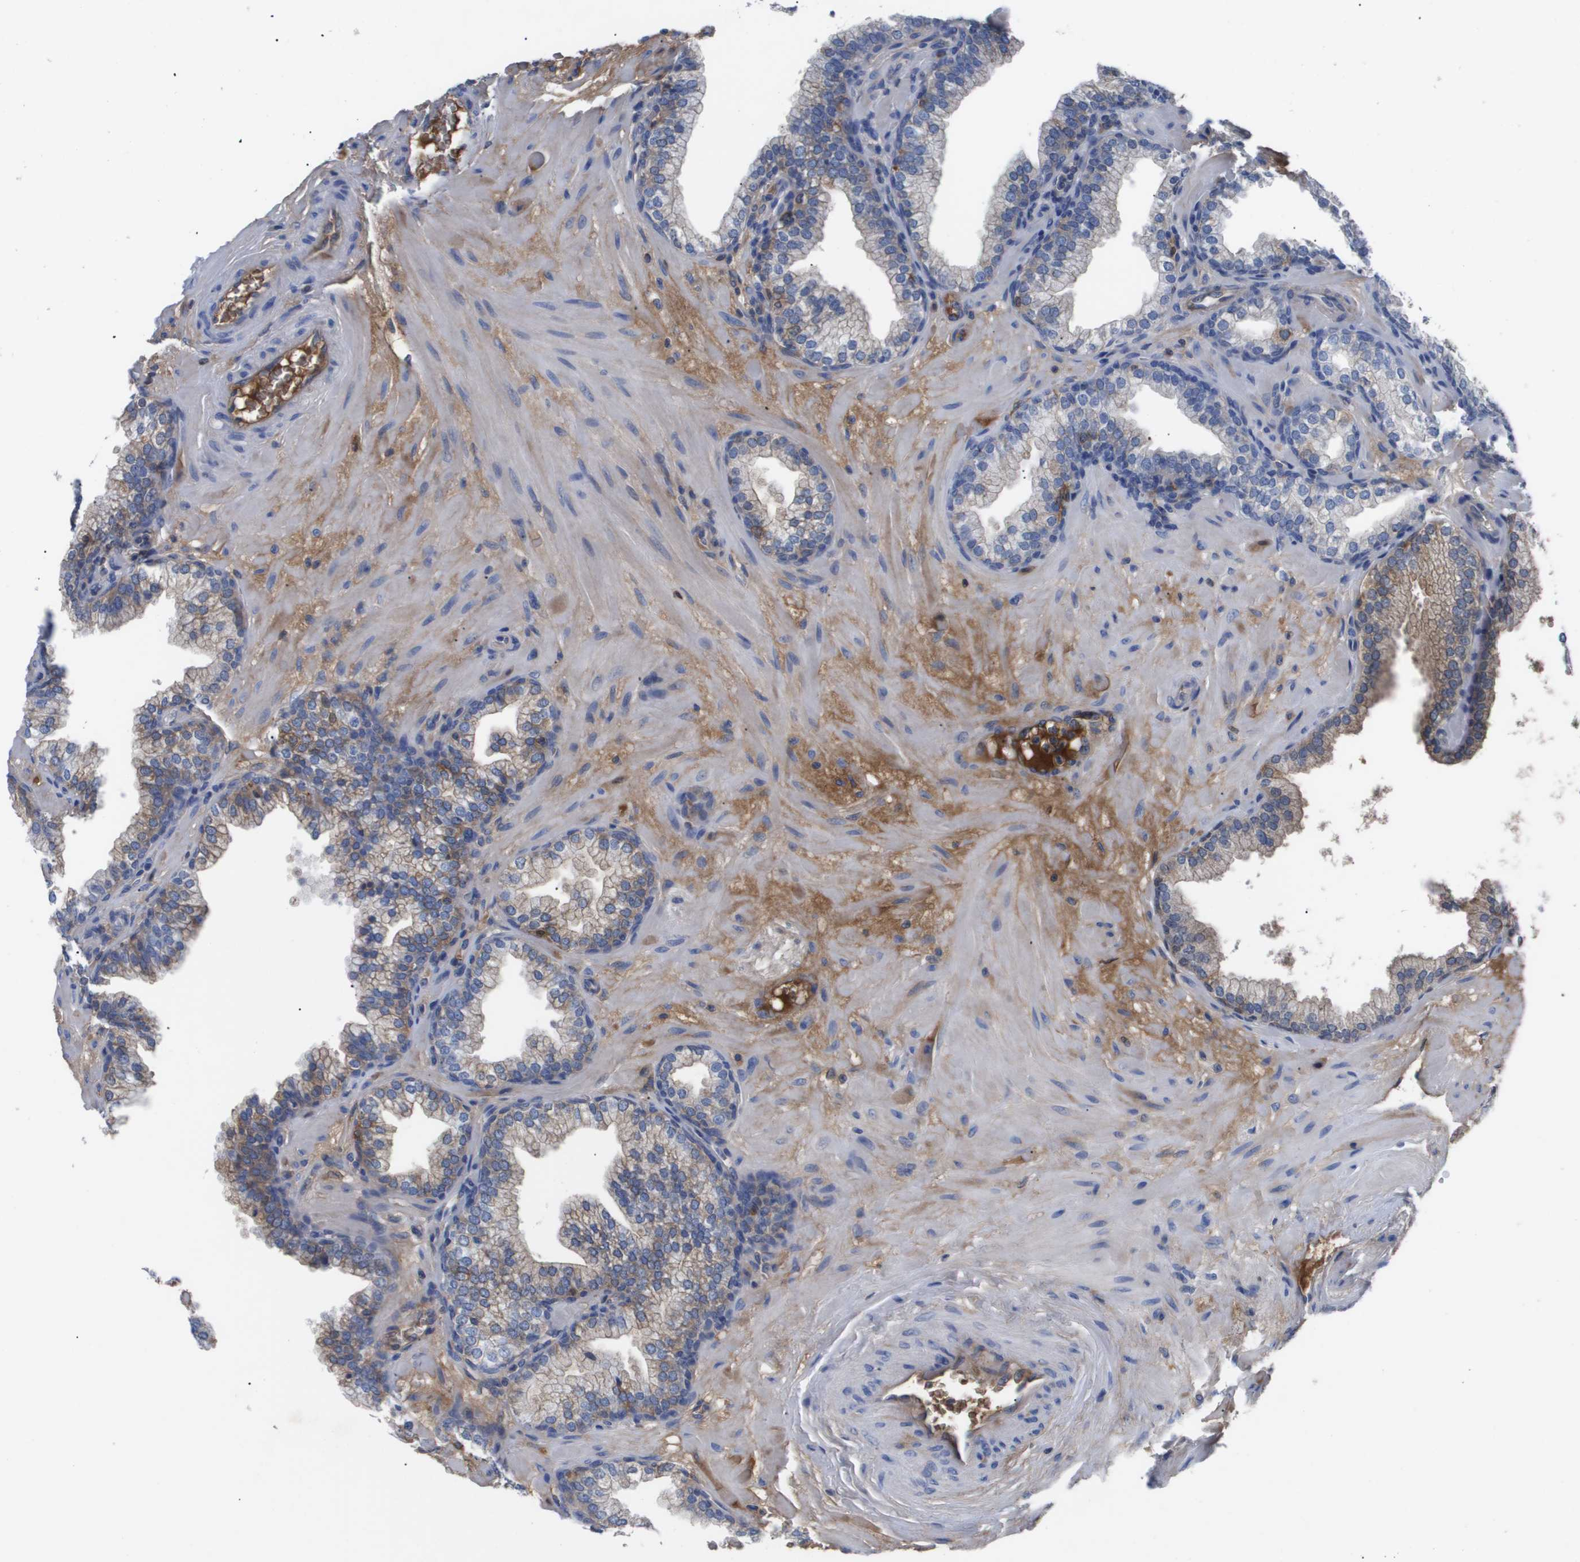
{"staining": {"intensity": "moderate", "quantity": "25%-75%", "location": "cytoplasmic/membranous"}, "tissue": "prostate", "cell_type": "Glandular cells", "image_type": "normal", "snomed": [{"axis": "morphology", "description": "Normal tissue, NOS"}, {"axis": "morphology", "description": "Urothelial carcinoma, Low grade"}, {"axis": "topography", "description": "Urinary bladder"}, {"axis": "topography", "description": "Prostate"}], "caption": "Immunohistochemistry histopathology image of benign human prostate stained for a protein (brown), which demonstrates medium levels of moderate cytoplasmic/membranous positivity in about 25%-75% of glandular cells.", "gene": "SERPINA6", "patient": {"sex": "male", "age": 60}}